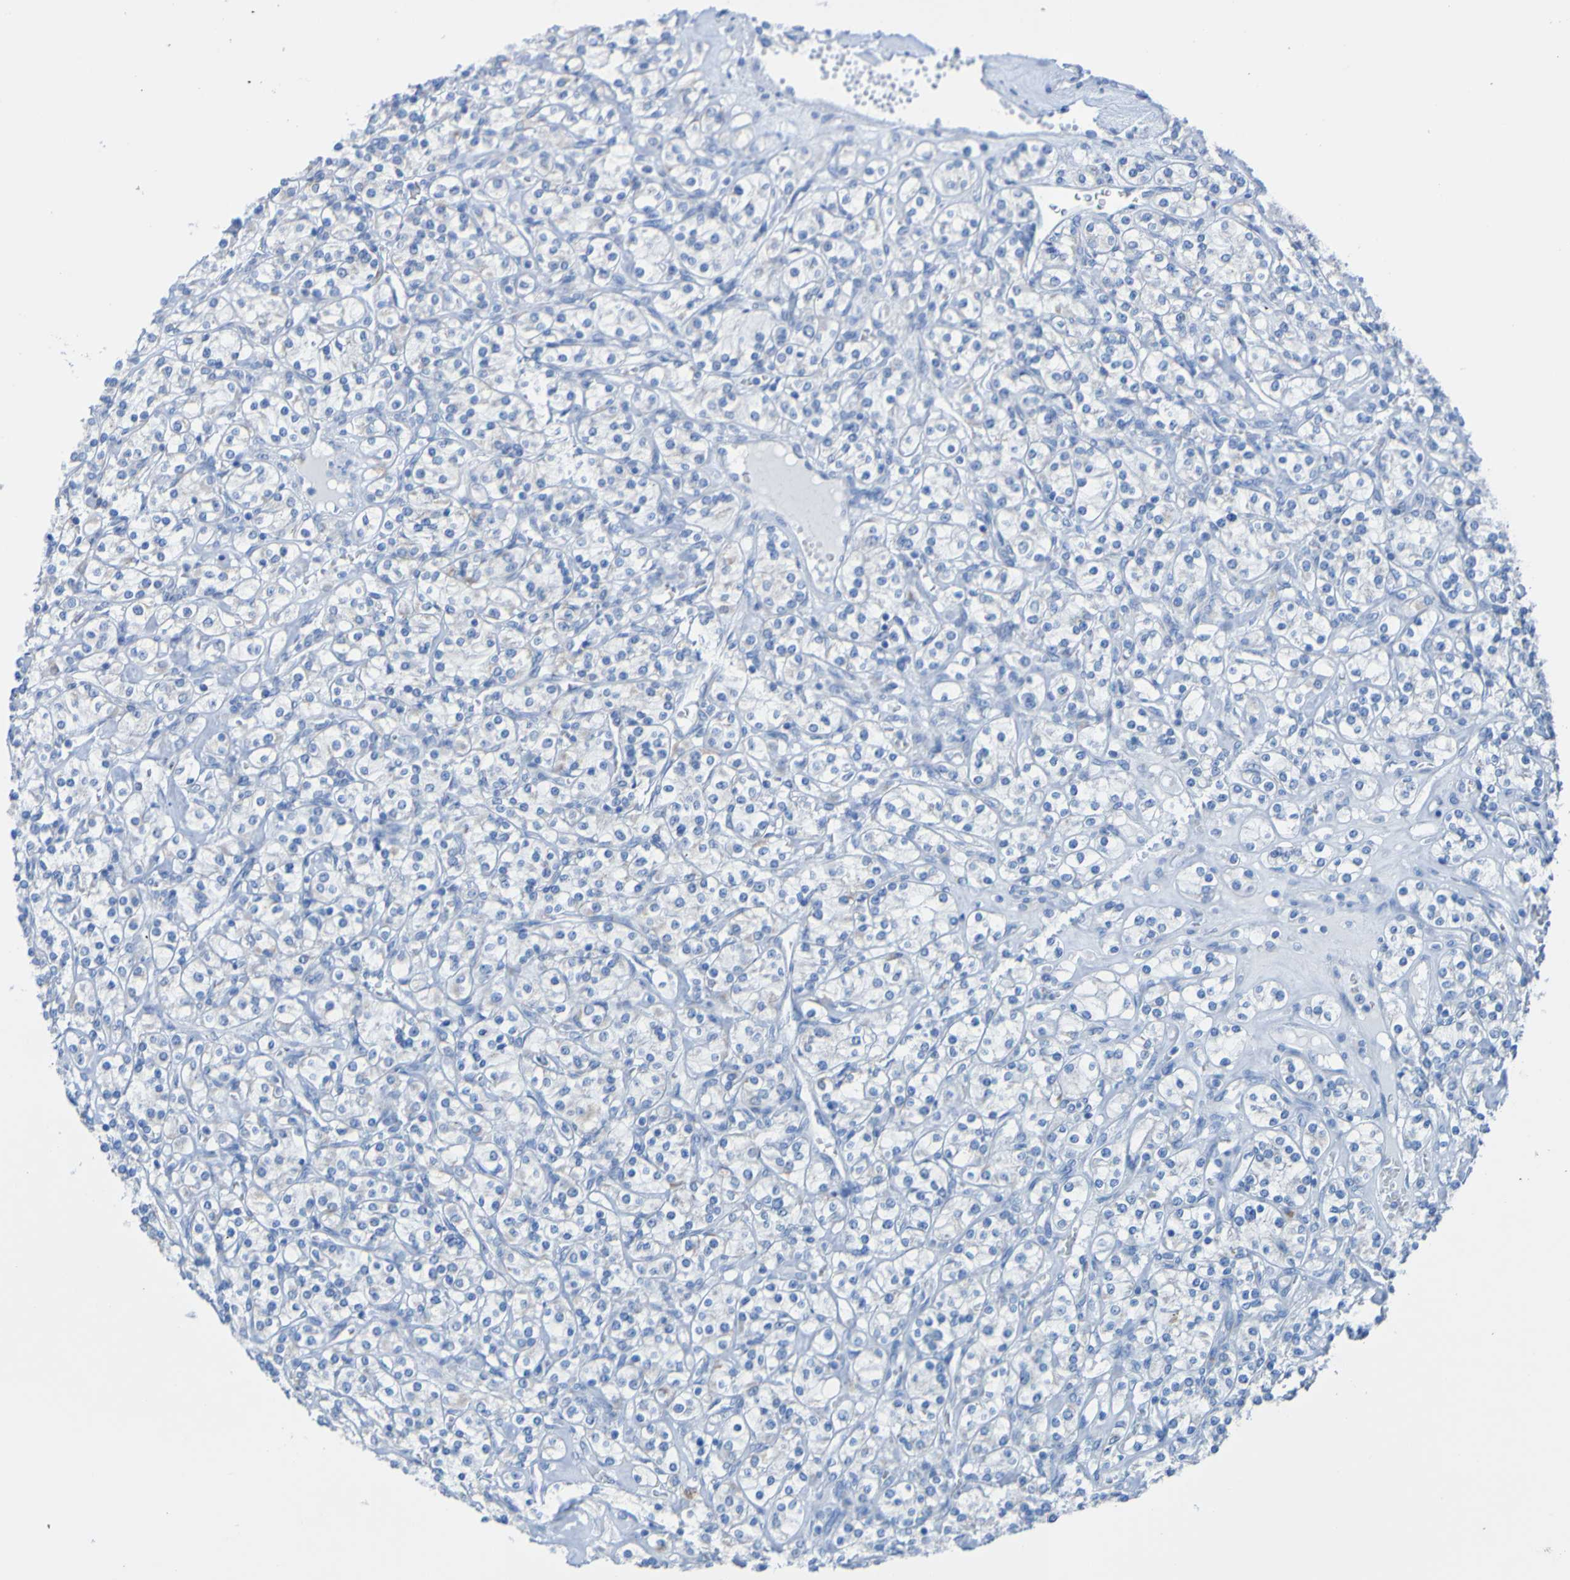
{"staining": {"intensity": "negative", "quantity": "none", "location": "none"}, "tissue": "renal cancer", "cell_type": "Tumor cells", "image_type": "cancer", "snomed": [{"axis": "morphology", "description": "Adenocarcinoma, NOS"}, {"axis": "topography", "description": "Kidney"}], "caption": "This is an immunohistochemistry photomicrograph of human renal adenocarcinoma. There is no positivity in tumor cells.", "gene": "ACMSD", "patient": {"sex": "male", "age": 77}}